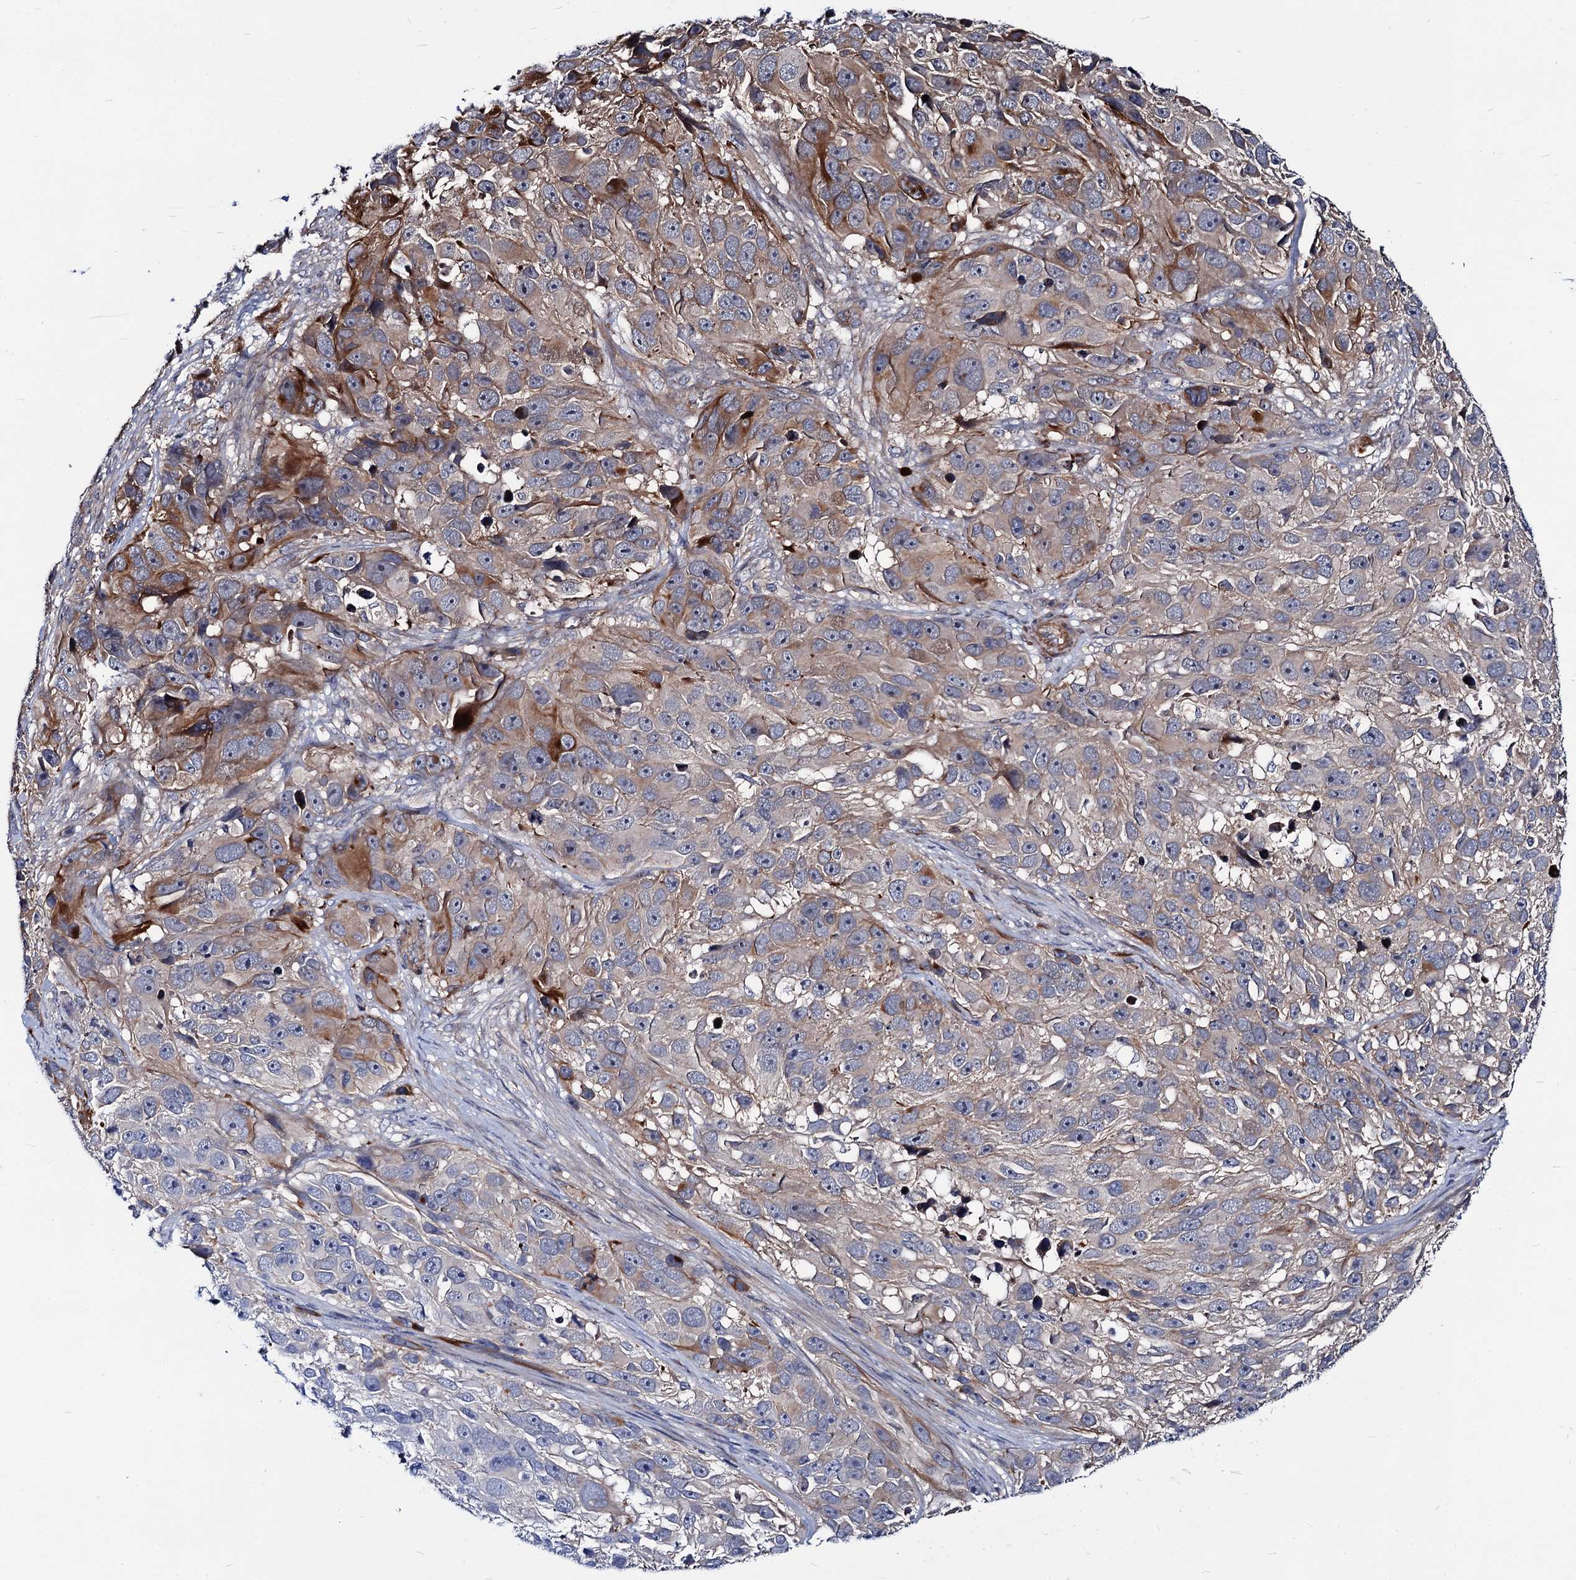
{"staining": {"intensity": "moderate", "quantity": "<25%", "location": "cytoplasmic/membranous"}, "tissue": "melanoma", "cell_type": "Tumor cells", "image_type": "cancer", "snomed": [{"axis": "morphology", "description": "Malignant melanoma, NOS"}, {"axis": "topography", "description": "Skin"}], "caption": "A brown stain labels moderate cytoplasmic/membranous positivity of a protein in malignant melanoma tumor cells.", "gene": "KXD1", "patient": {"sex": "male", "age": 84}}